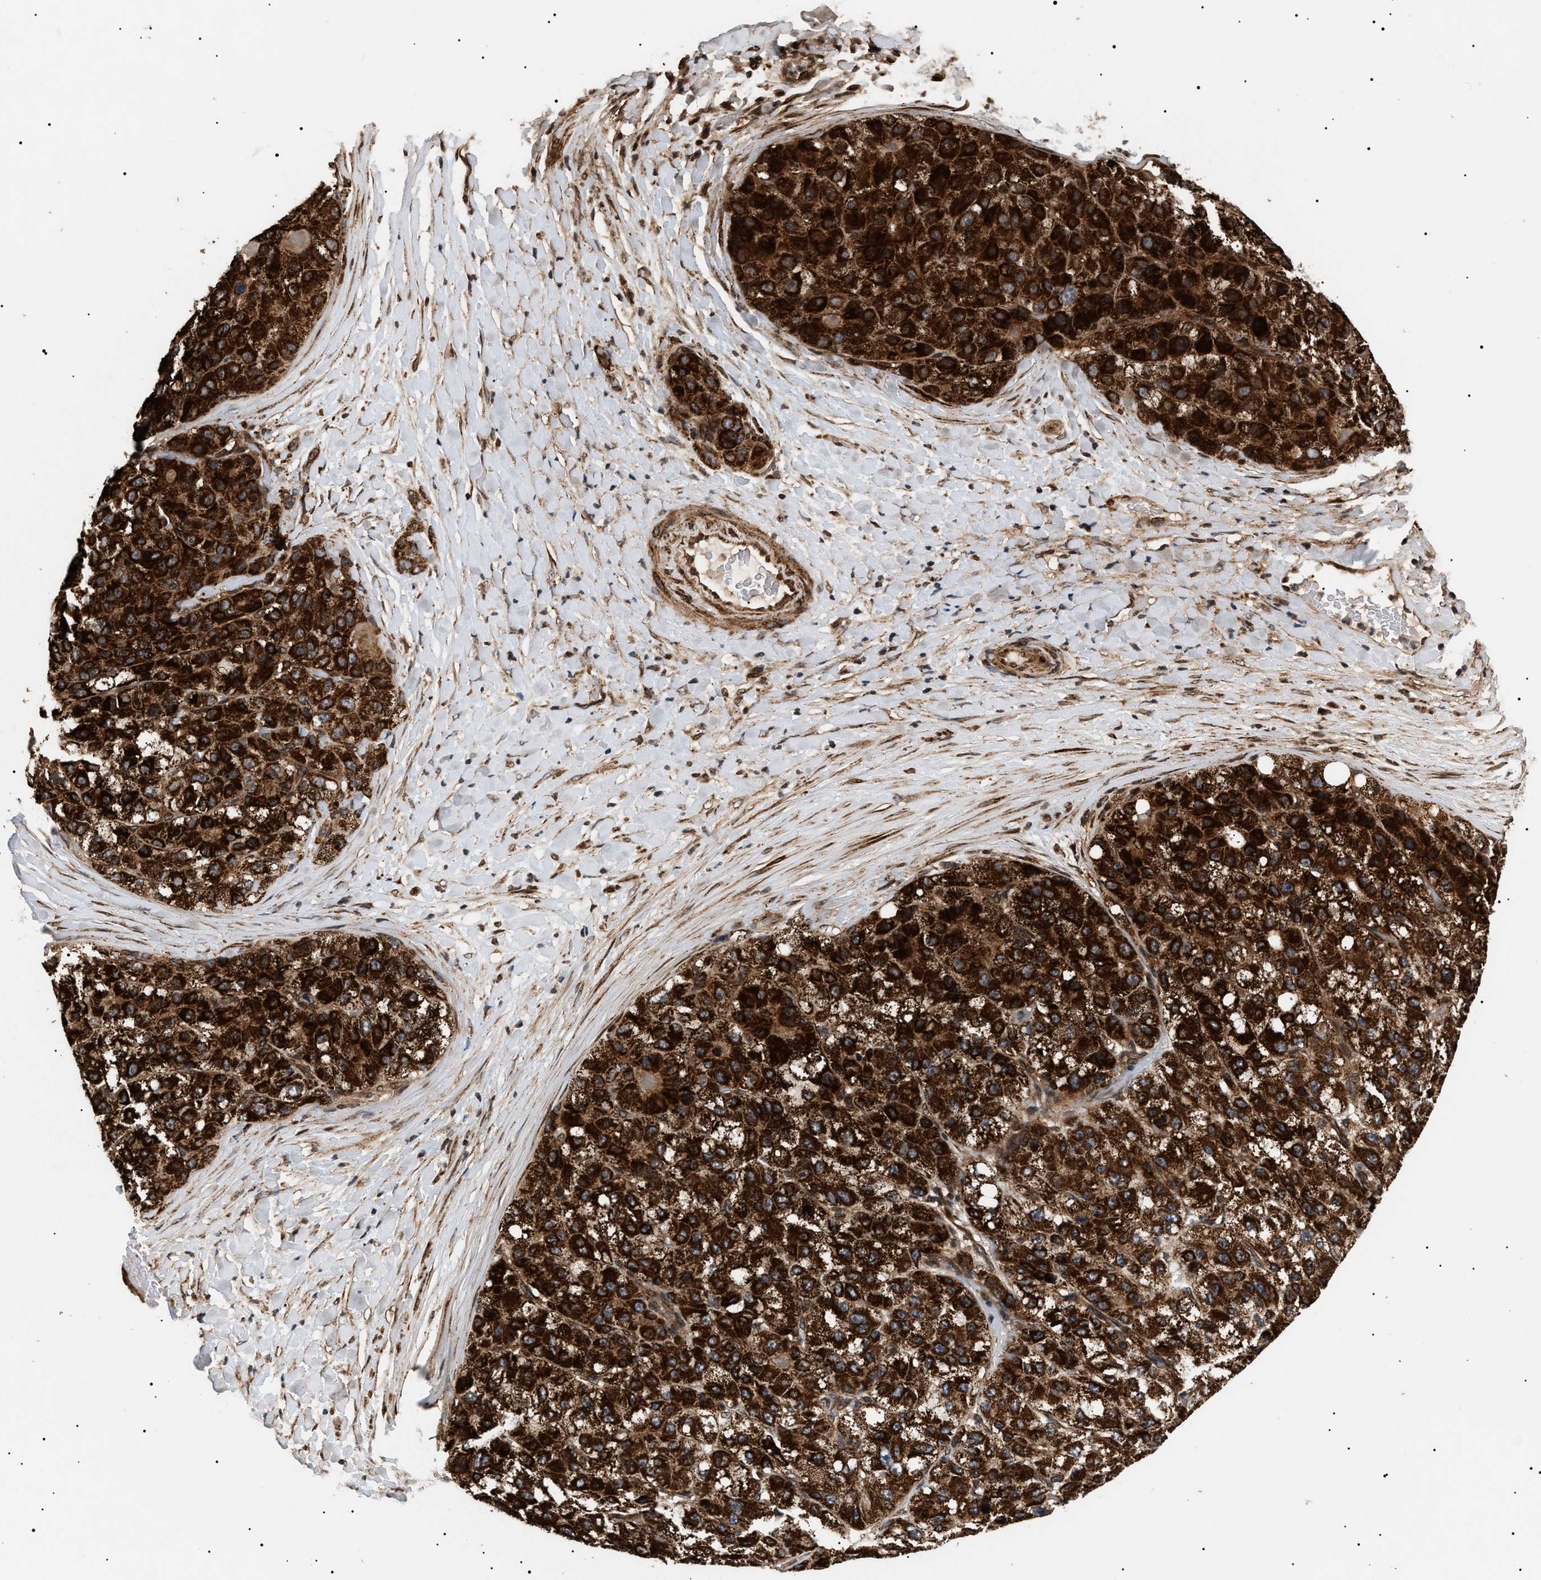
{"staining": {"intensity": "strong", "quantity": ">75%", "location": "cytoplasmic/membranous"}, "tissue": "liver cancer", "cell_type": "Tumor cells", "image_type": "cancer", "snomed": [{"axis": "morphology", "description": "Carcinoma, Hepatocellular, NOS"}, {"axis": "topography", "description": "Liver"}], "caption": "Tumor cells reveal high levels of strong cytoplasmic/membranous expression in approximately >75% of cells in hepatocellular carcinoma (liver). (Brightfield microscopy of DAB IHC at high magnification).", "gene": "ZBTB26", "patient": {"sex": "male", "age": 80}}